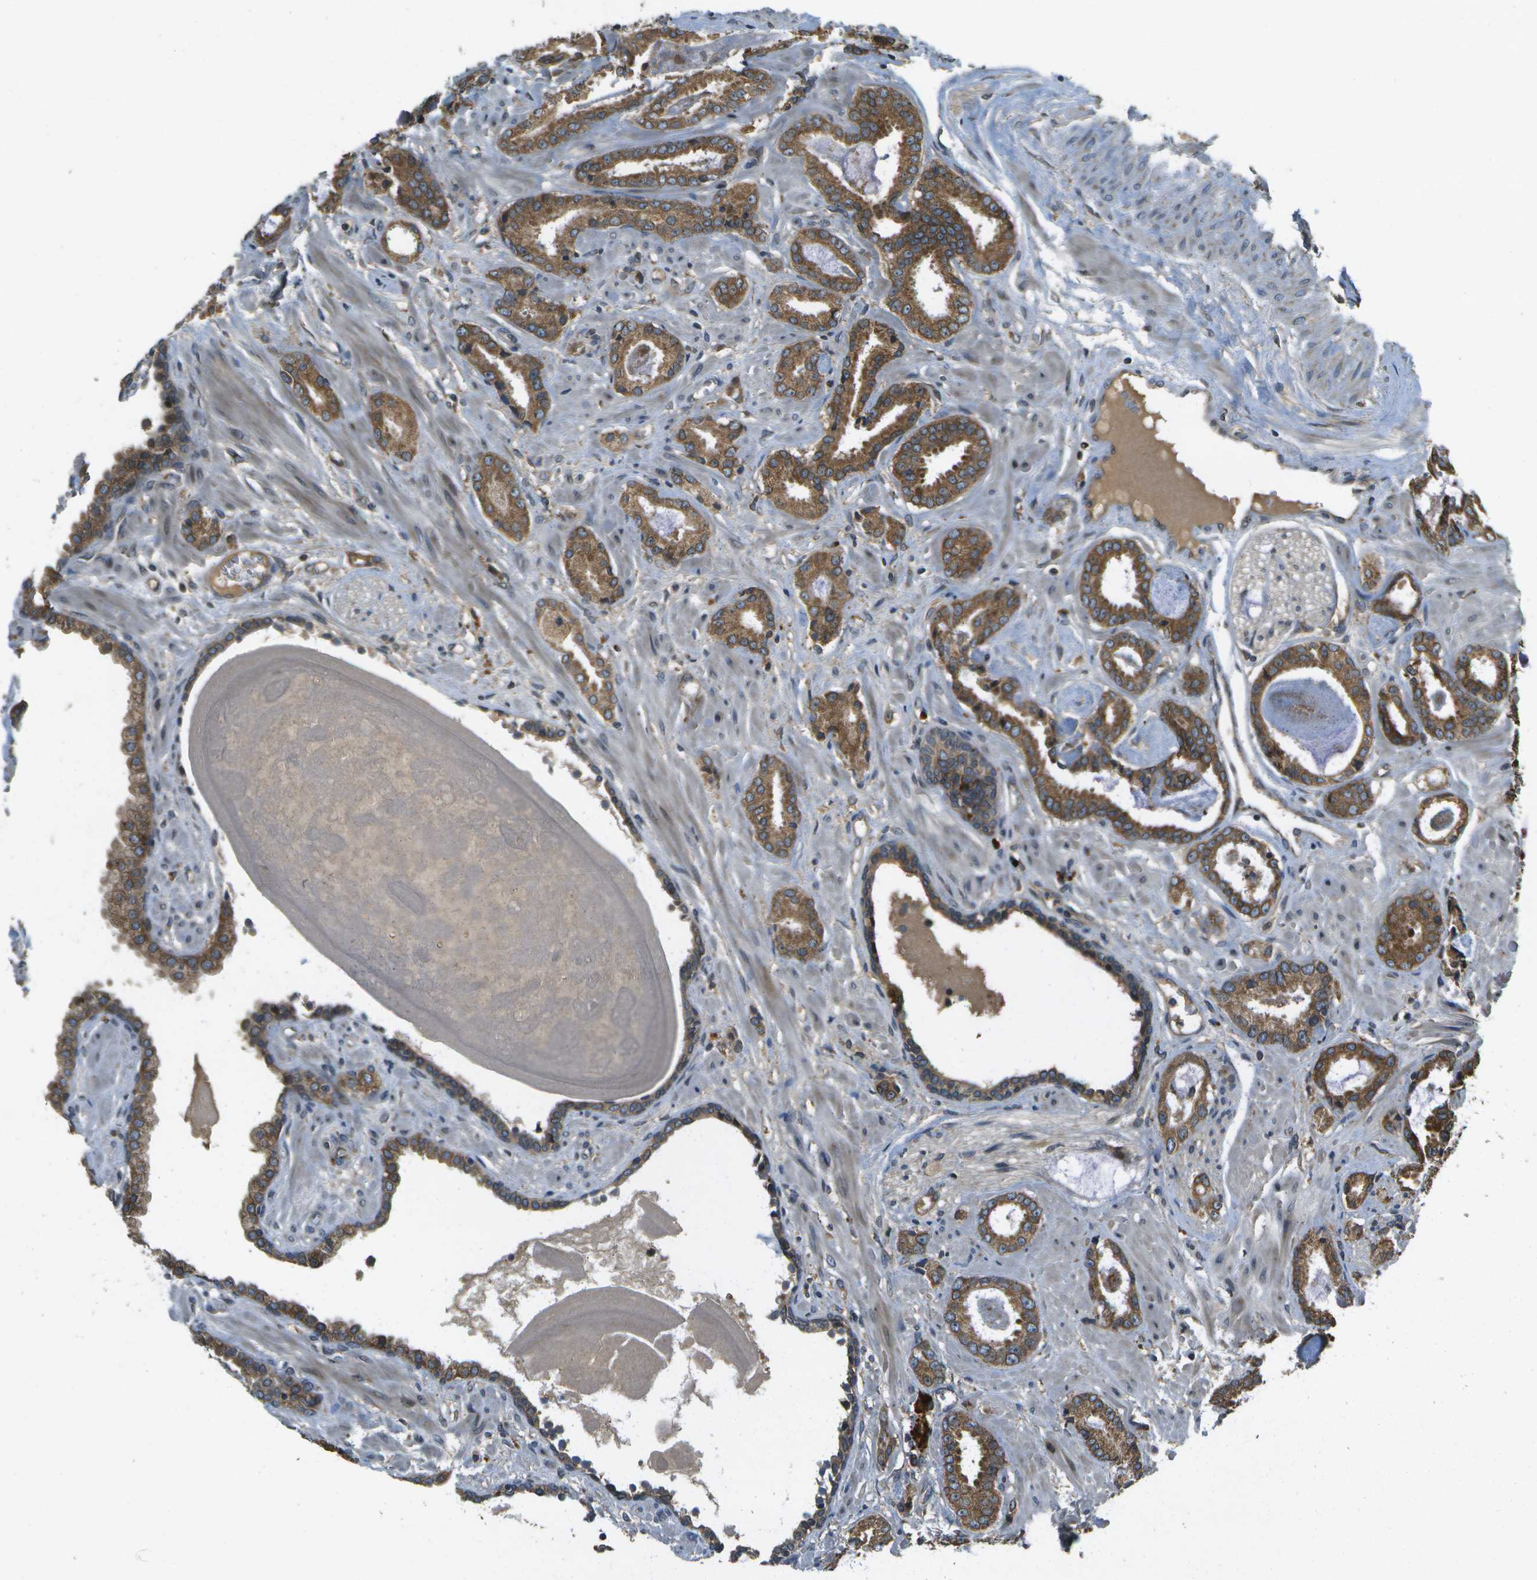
{"staining": {"intensity": "moderate", "quantity": ">75%", "location": "cytoplasmic/membranous"}, "tissue": "prostate cancer", "cell_type": "Tumor cells", "image_type": "cancer", "snomed": [{"axis": "morphology", "description": "Adenocarcinoma, Low grade"}, {"axis": "topography", "description": "Prostate"}], "caption": "Tumor cells show medium levels of moderate cytoplasmic/membranous staining in about >75% of cells in low-grade adenocarcinoma (prostate).", "gene": "HFE", "patient": {"sex": "male", "age": 53}}